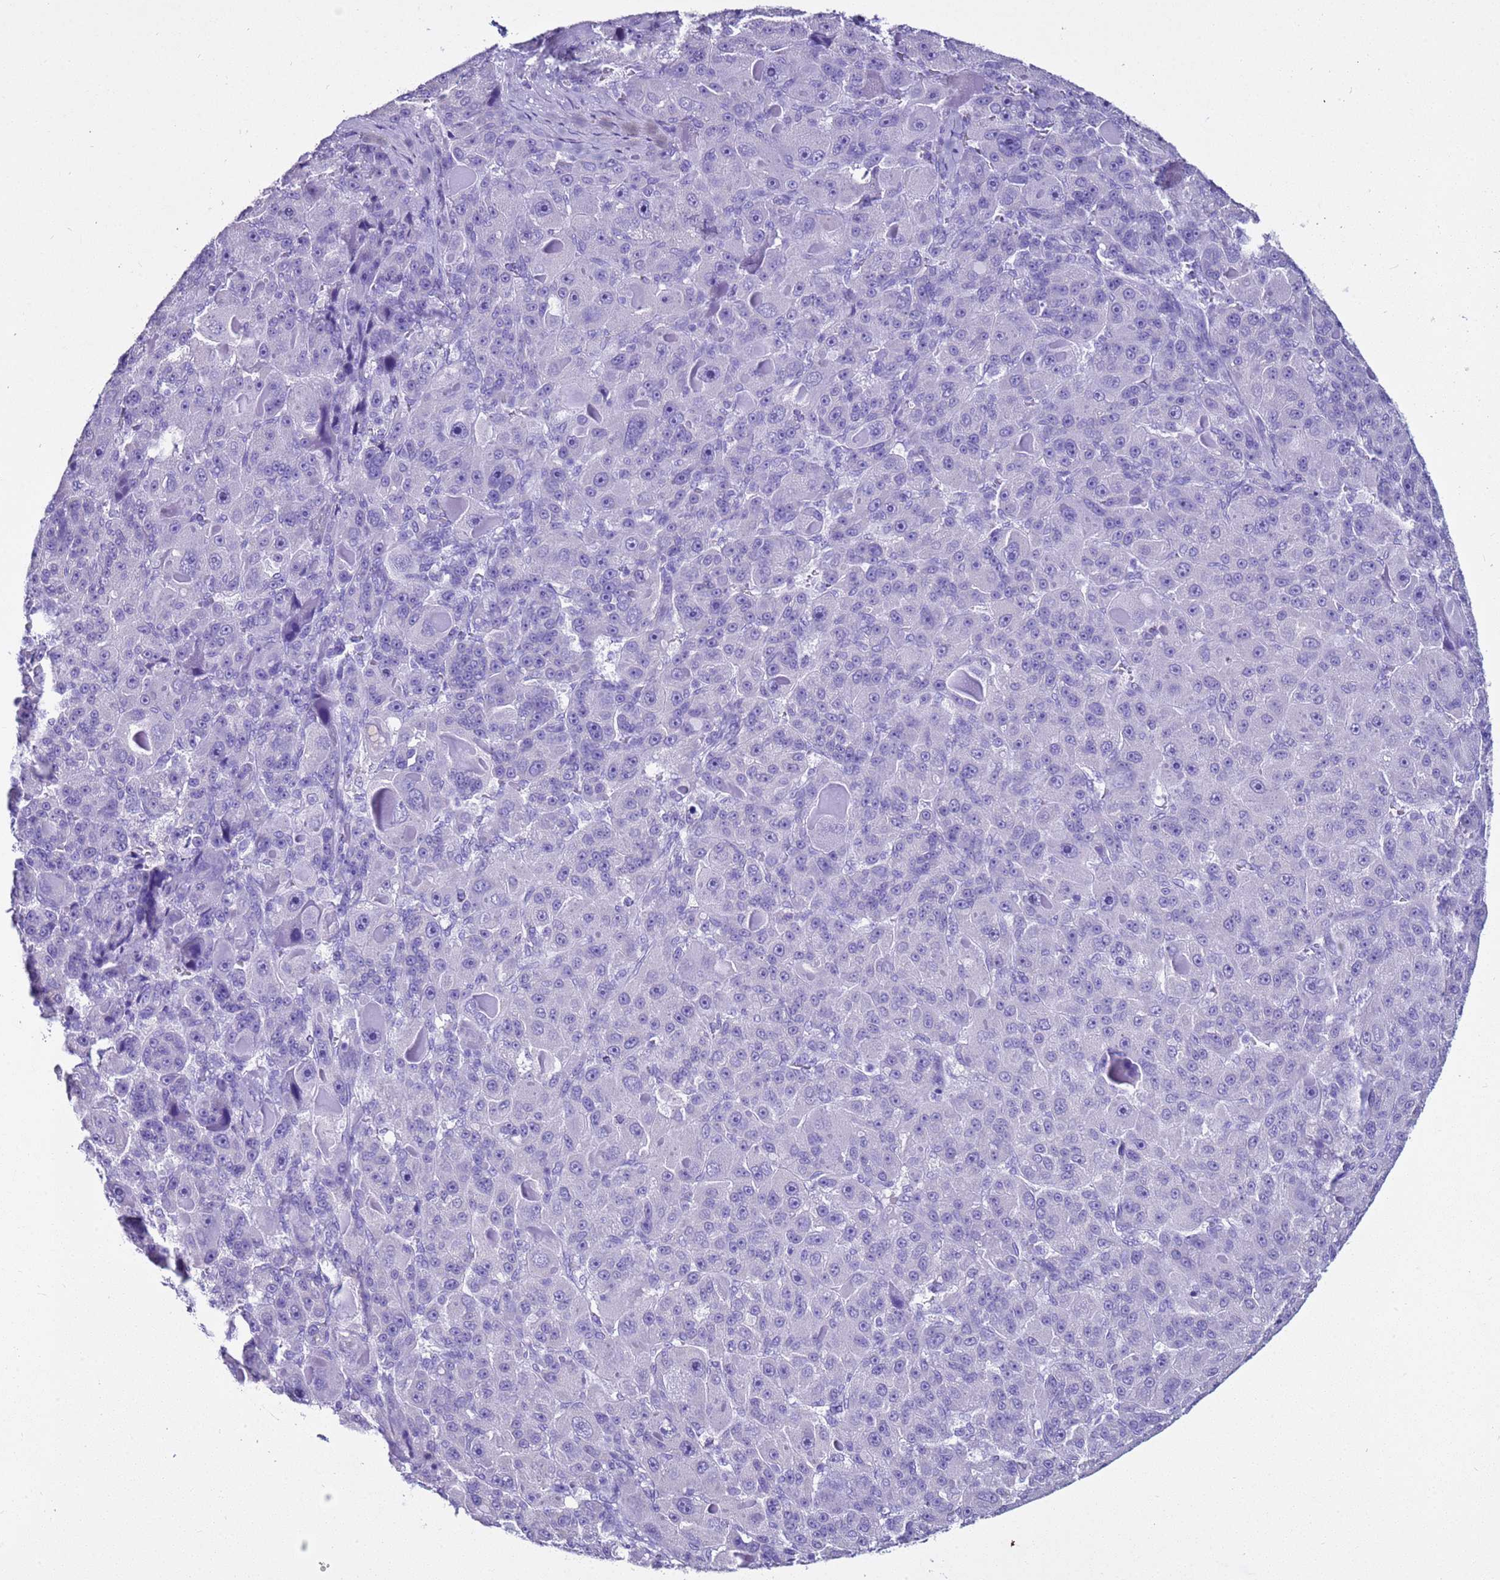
{"staining": {"intensity": "negative", "quantity": "none", "location": "none"}, "tissue": "liver cancer", "cell_type": "Tumor cells", "image_type": "cancer", "snomed": [{"axis": "morphology", "description": "Carcinoma, Hepatocellular, NOS"}, {"axis": "topography", "description": "Liver"}], "caption": "A photomicrograph of liver hepatocellular carcinoma stained for a protein demonstrates no brown staining in tumor cells.", "gene": "LCMT1", "patient": {"sex": "male", "age": 76}}